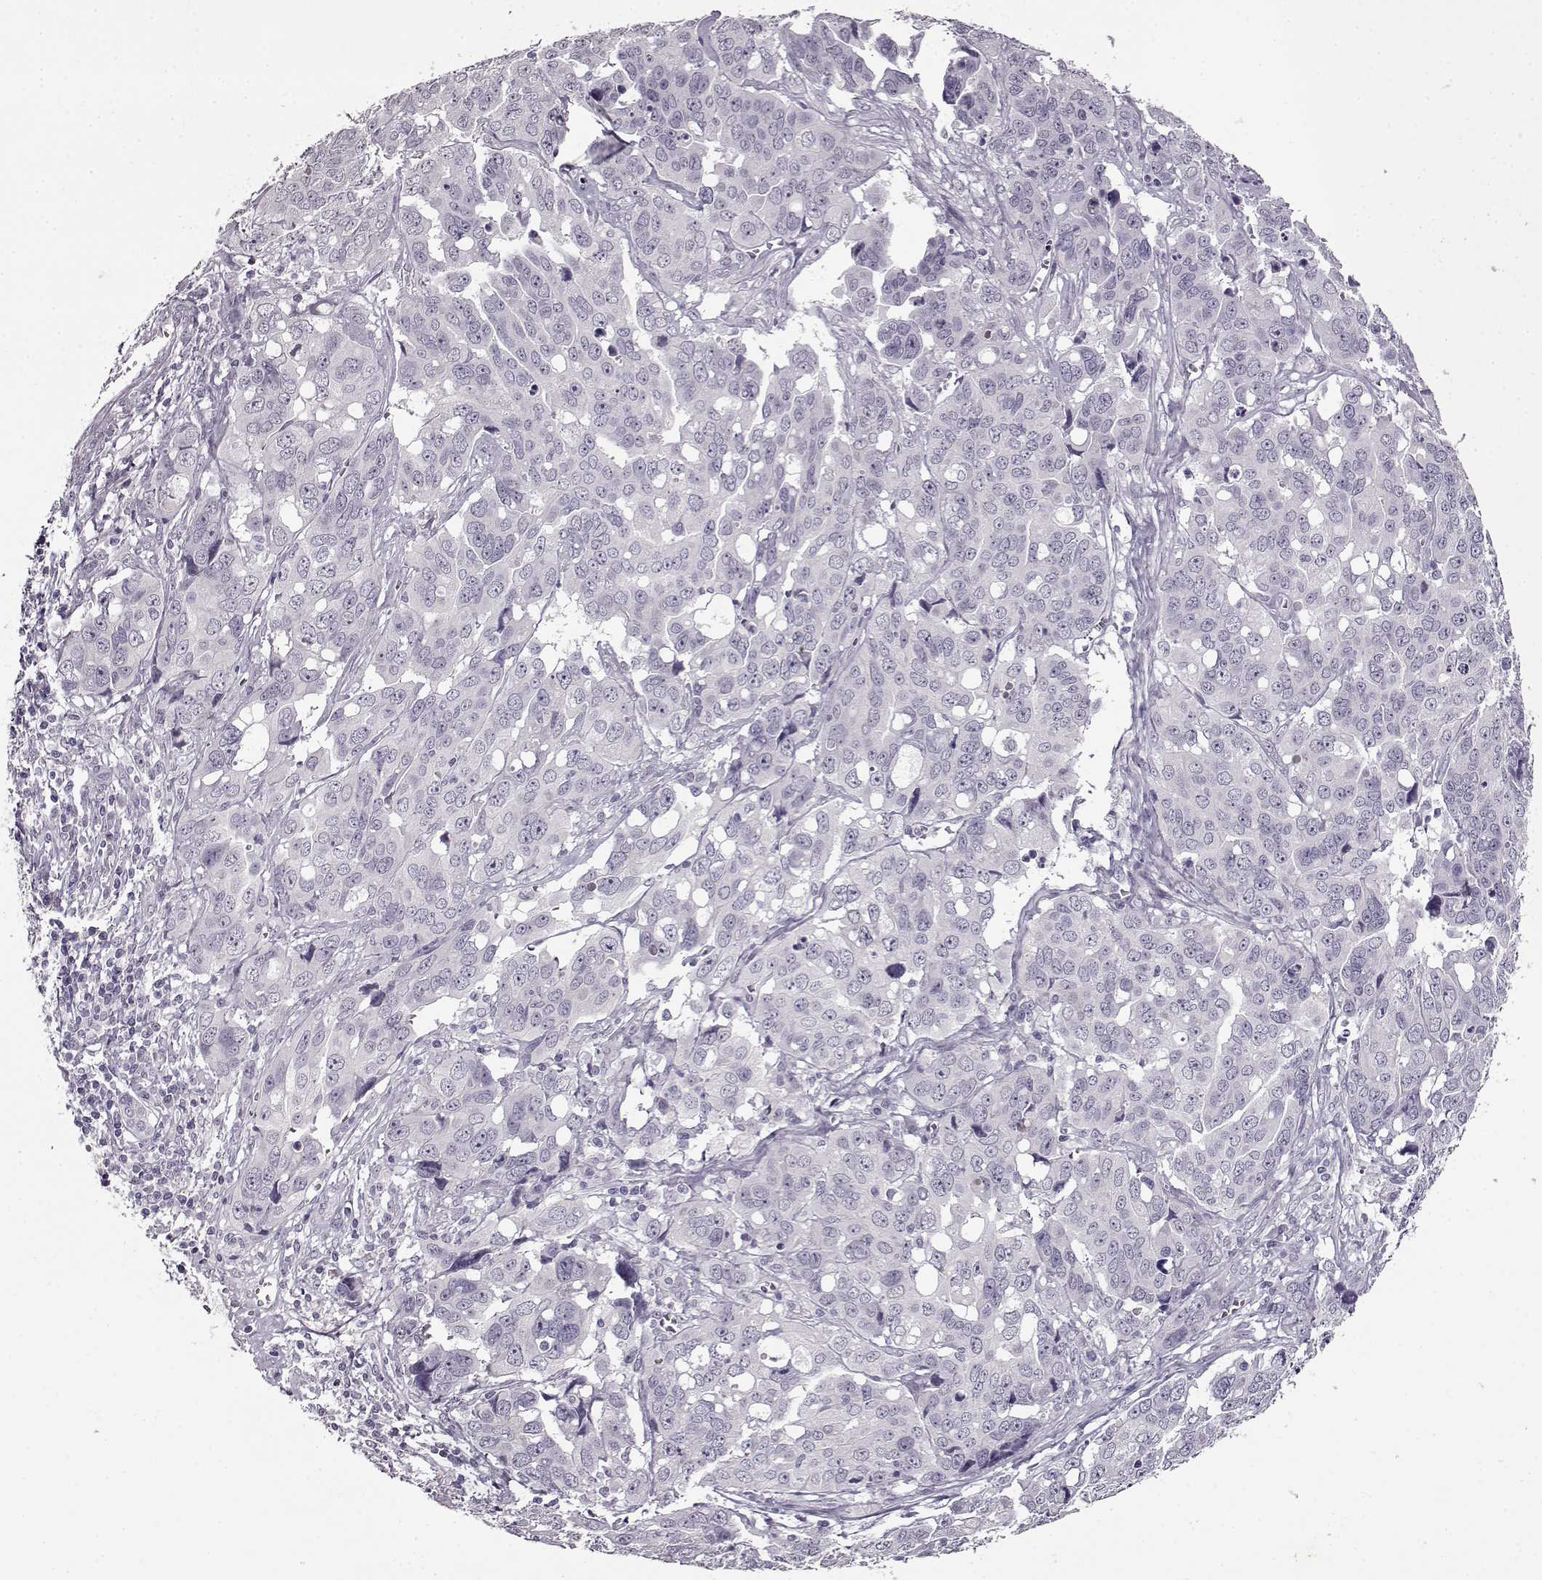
{"staining": {"intensity": "negative", "quantity": "none", "location": "none"}, "tissue": "ovarian cancer", "cell_type": "Tumor cells", "image_type": "cancer", "snomed": [{"axis": "morphology", "description": "Carcinoma, endometroid"}, {"axis": "topography", "description": "Ovary"}], "caption": "Immunohistochemical staining of ovarian cancer reveals no significant positivity in tumor cells. The staining was performed using DAB (3,3'-diaminobenzidine) to visualize the protein expression in brown, while the nuclei were stained in blue with hematoxylin (Magnification: 20x).", "gene": "FSHB", "patient": {"sex": "female", "age": 78}}